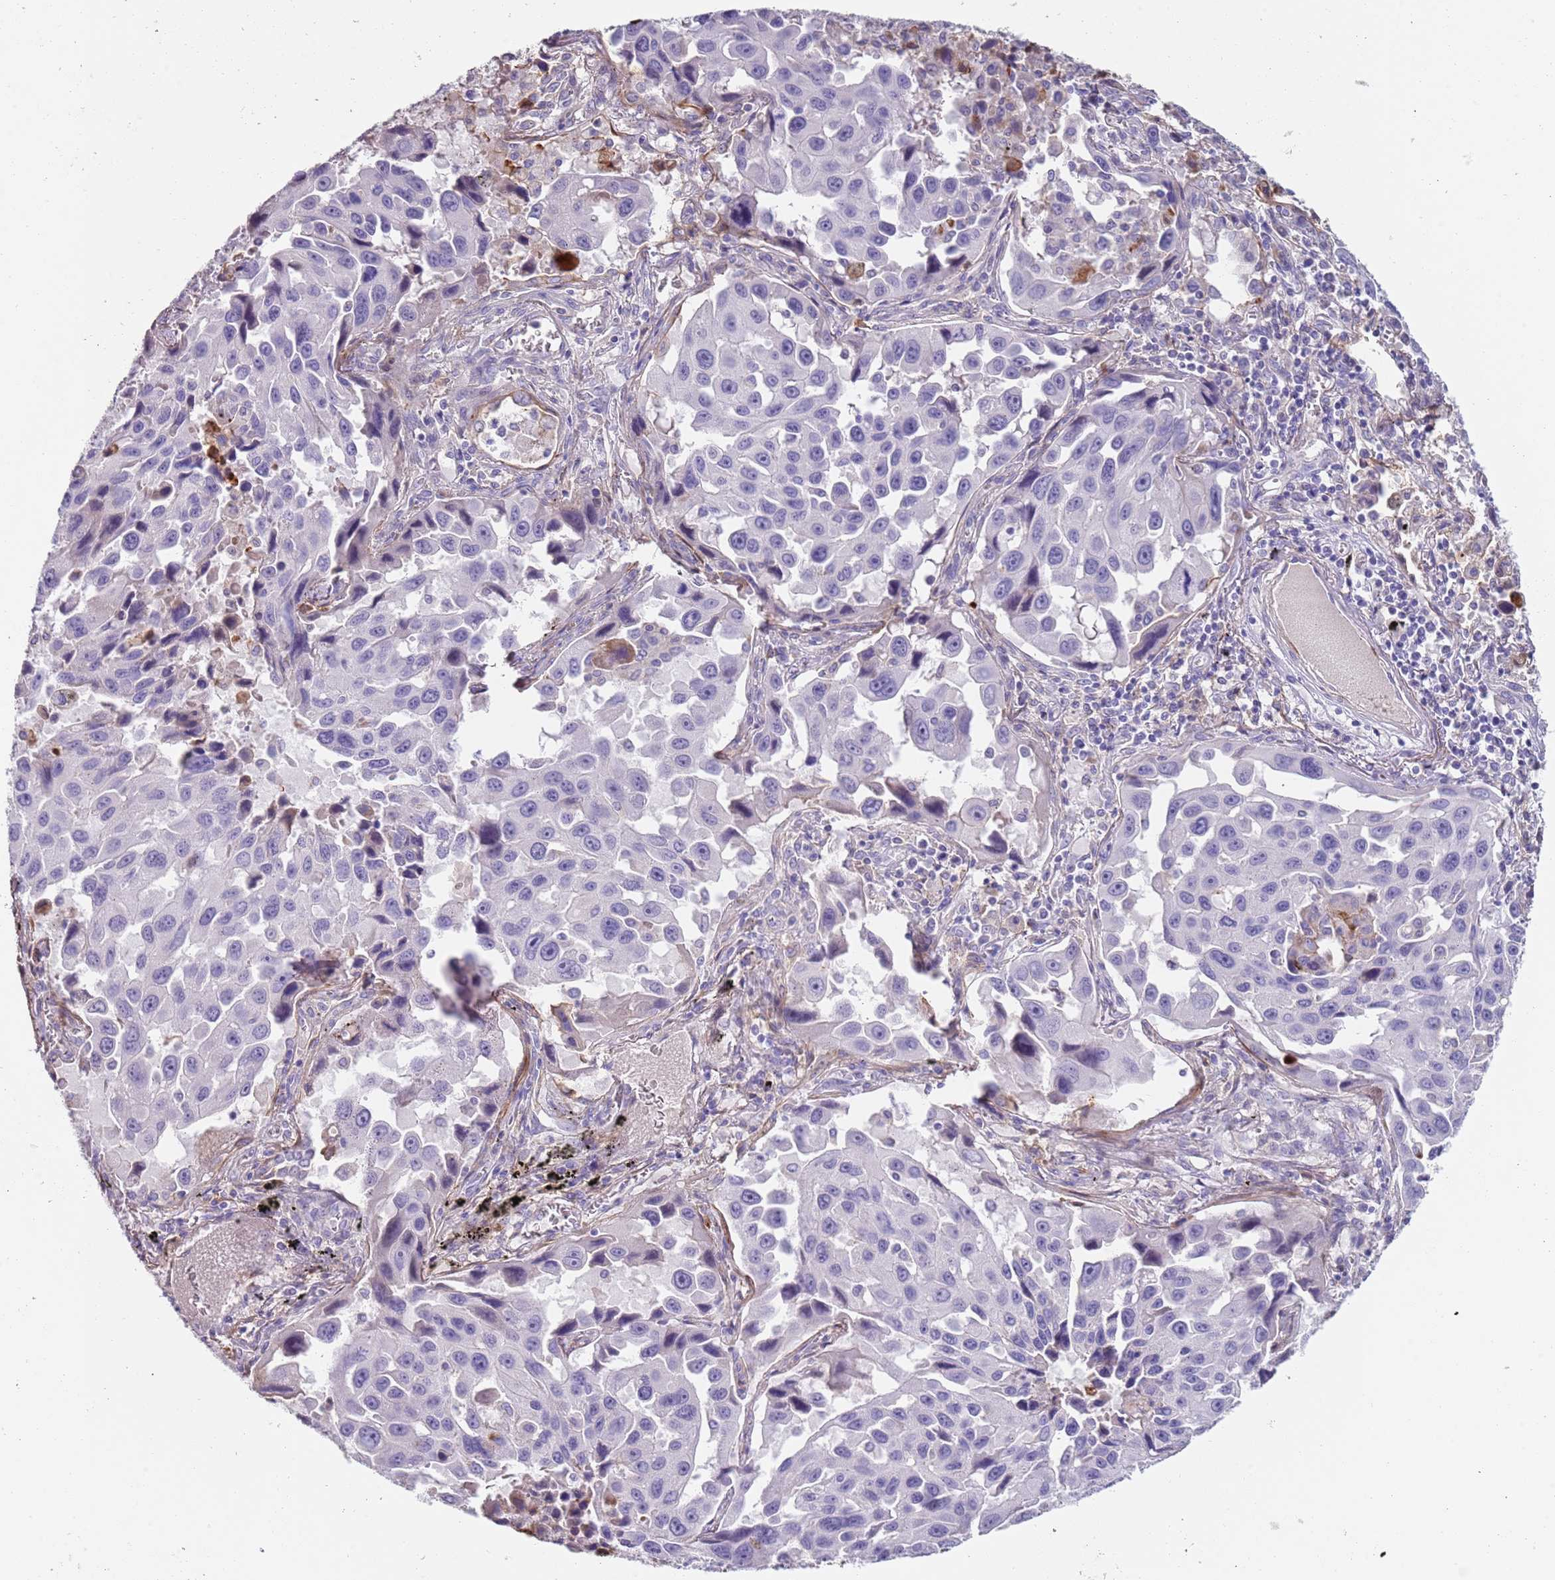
{"staining": {"intensity": "negative", "quantity": "none", "location": "none"}, "tissue": "lung cancer", "cell_type": "Tumor cells", "image_type": "cancer", "snomed": [{"axis": "morphology", "description": "Adenocarcinoma, NOS"}, {"axis": "topography", "description": "Lung"}], "caption": "Immunohistochemistry (IHC) of lung cancer exhibits no staining in tumor cells. (DAB (3,3'-diaminobenzidine) immunohistochemistry with hematoxylin counter stain).", "gene": "NBPF3", "patient": {"sex": "male", "age": 66}}